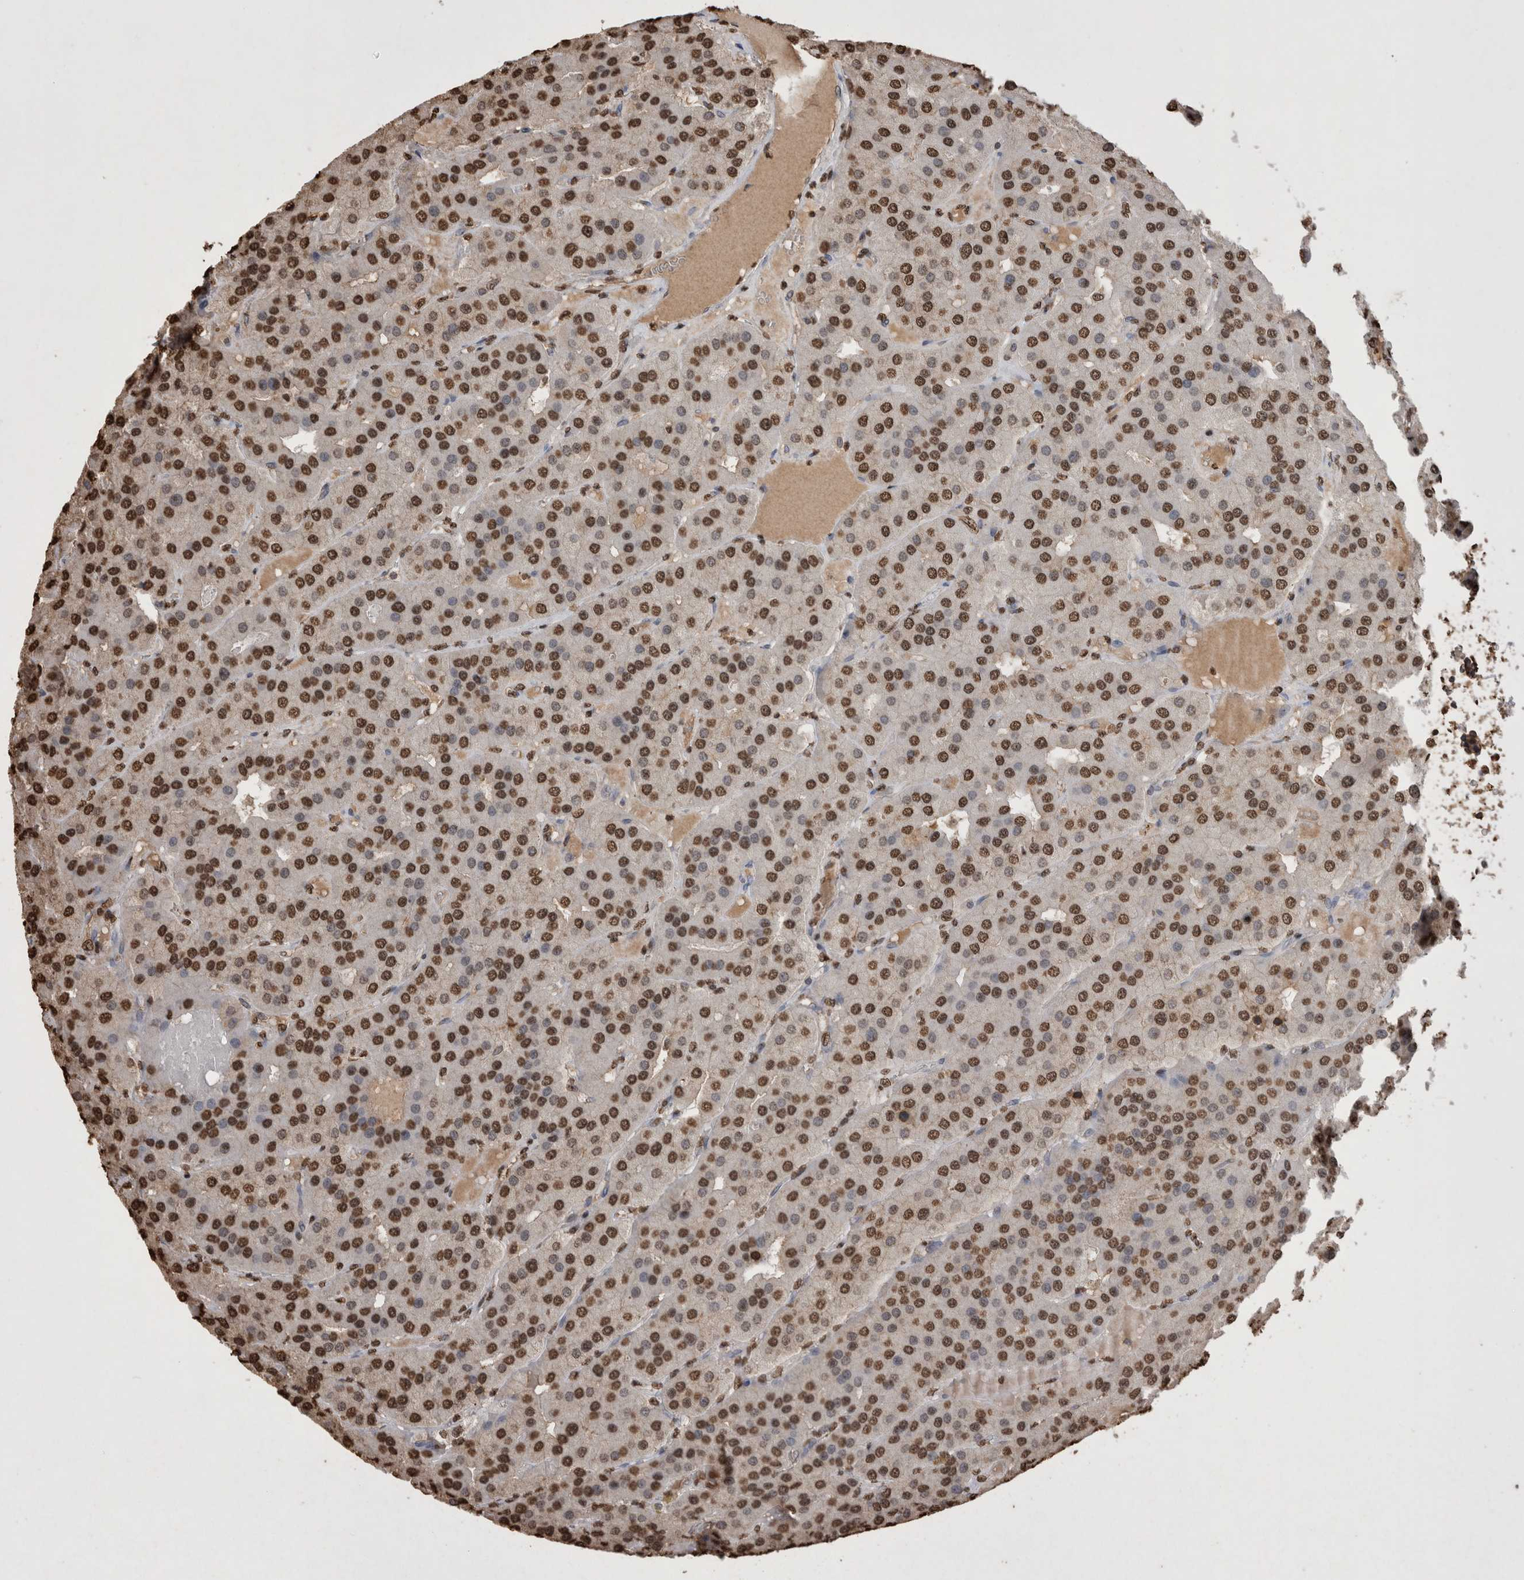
{"staining": {"intensity": "moderate", "quantity": ">75%", "location": "nuclear"}, "tissue": "parathyroid gland", "cell_type": "Glandular cells", "image_type": "normal", "snomed": [{"axis": "morphology", "description": "Normal tissue, NOS"}, {"axis": "morphology", "description": "Adenoma, NOS"}, {"axis": "topography", "description": "Parathyroid gland"}], "caption": "This is a micrograph of immunohistochemistry staining of normal parathyroid gland, which shows moderate expression in the nuclear of glandular cells.", "gene": "POU5F1", "patient": {"sex": "female", "age": 86}}